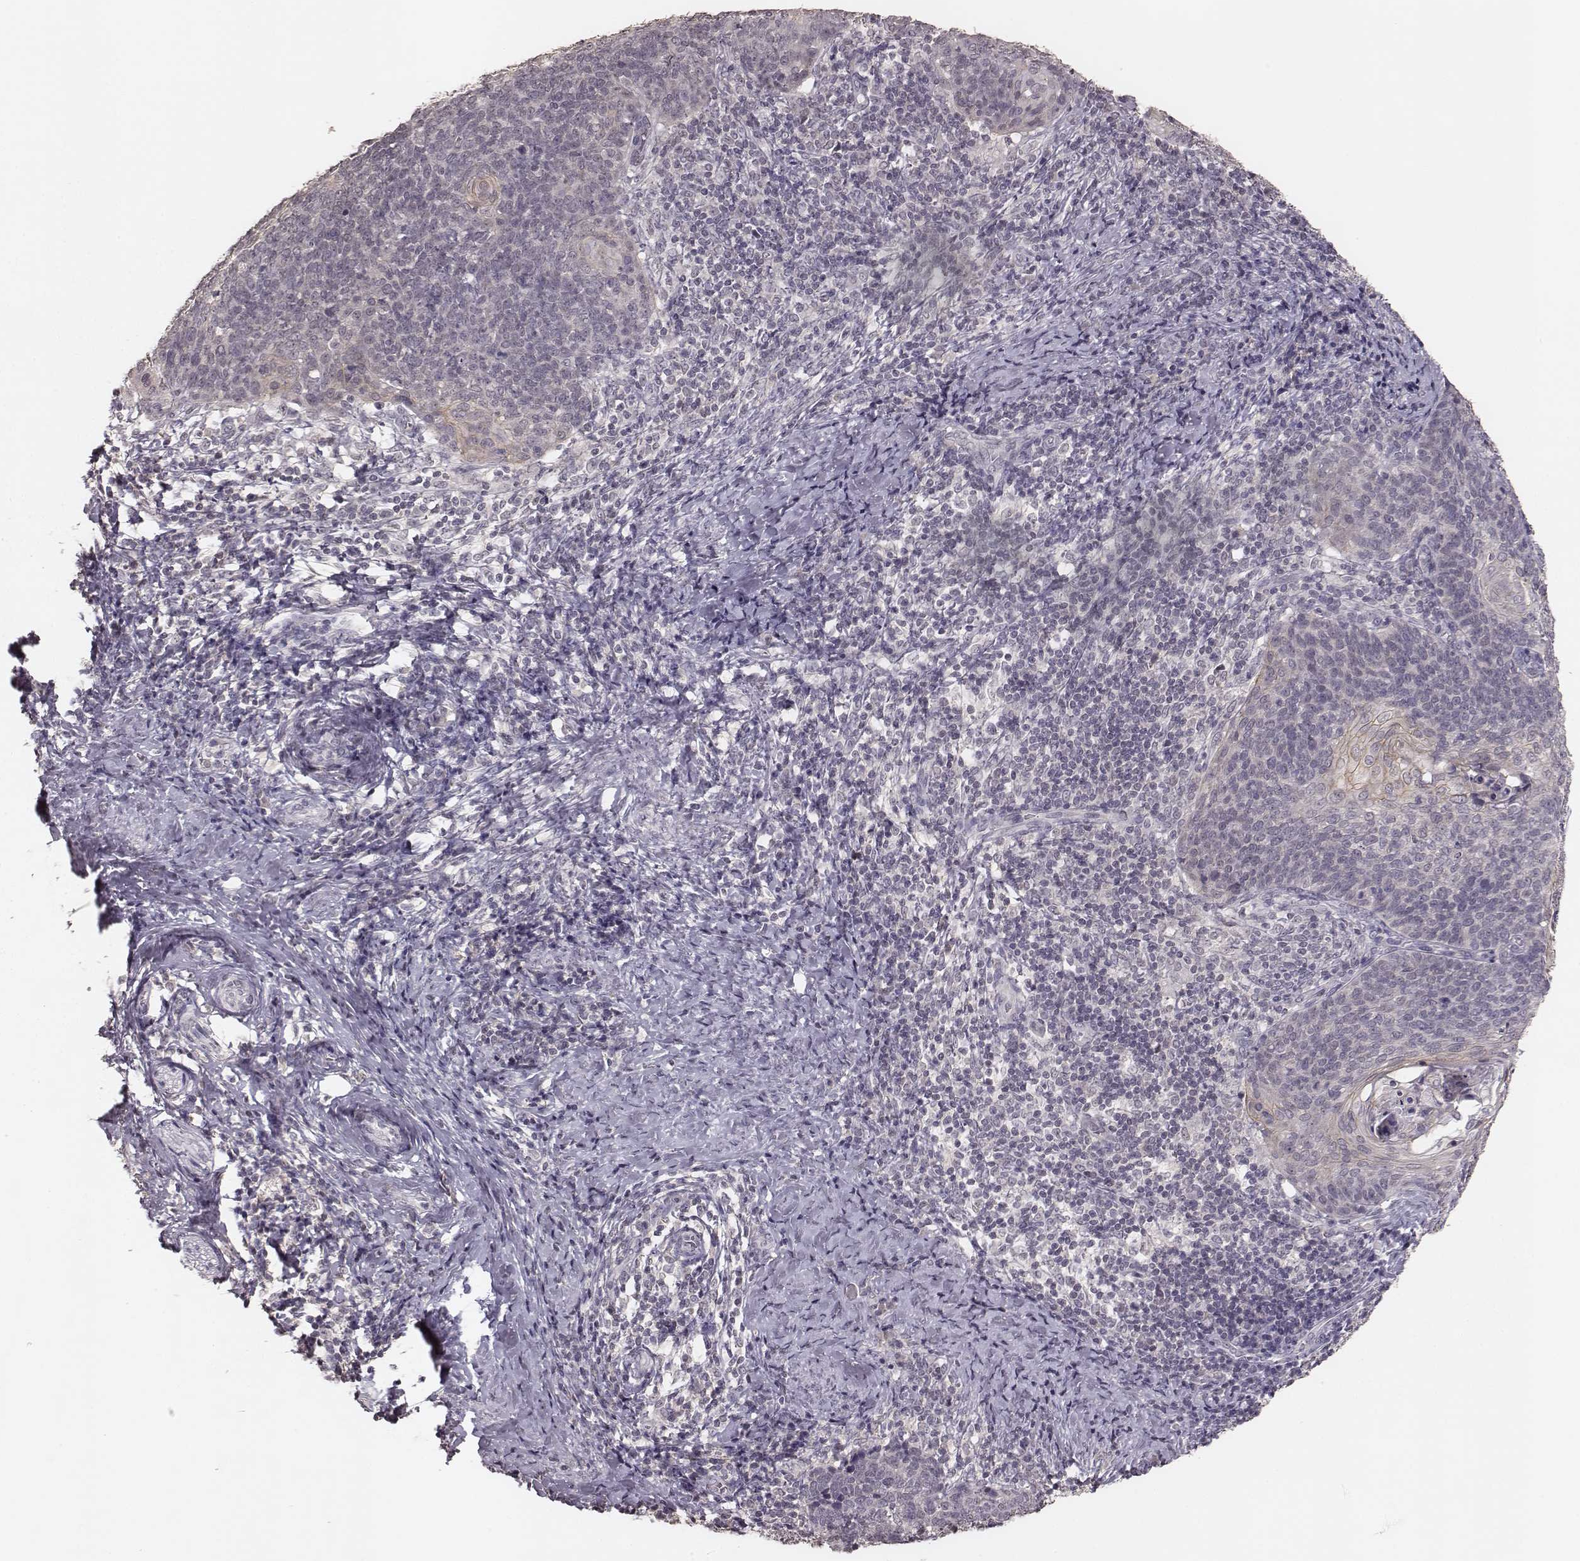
{"staining": {"intensity": "negative", "quantity": "none", "location": "none"}, "tissue": "cervical cancer", "cell_type": "Tumor cells", "image_type": "cancer", "snomed": [{"axis": "morphology", "description": "Normal tissue, NOS"}, {"axis": "morphology", "description": "Squamous cell carcinoma, NOS"}, {"axis": "topography", "description": "Cervix"}], "caption": "Immunohistochemical staining of squamous cell carcinoma (cervical) demonstrates no significant positivity in tumor cells.", "gene": "LY6K", "patient": {"sex": "female", "age": 39}}